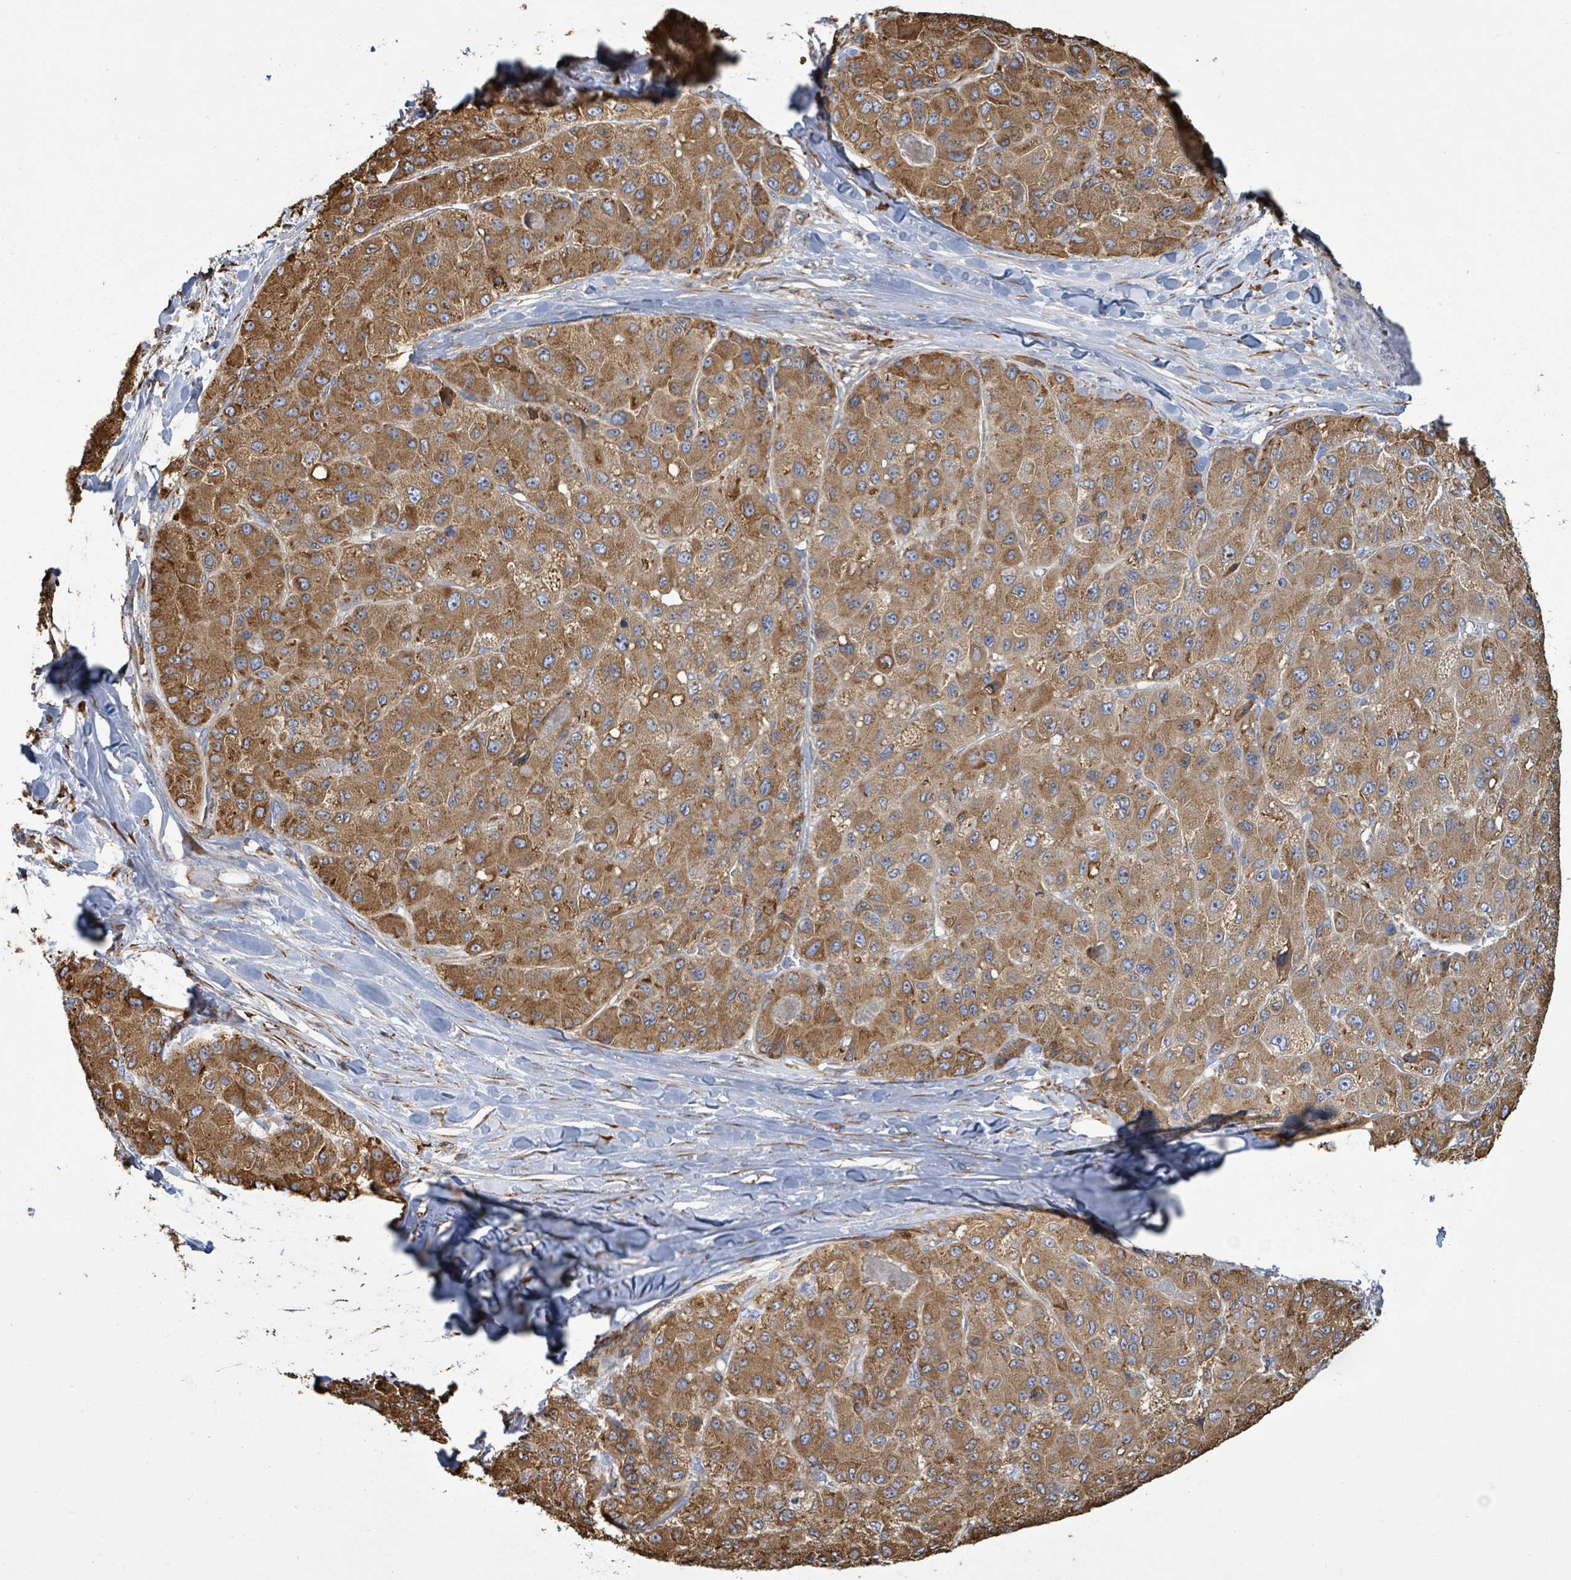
{"staining": {"intensity": "moderate", "quantity": ">75%", "location": "cytoplasmic/membranous"}, "tissue": "liver cancer", "cell_type": "Tumor cells", "image_type": "cancer", "snomed": [{"axis": "morphology", "description": "Carcinoma, Hepatocellular, NOS"}, {"axis": "topography", "description": "Liver"}], "caption": "Immunohistochemistry (DAB (3,3'-diaminobenzidine)) staining of human liver cancer (hepatocellular carcinoma) reveals moderate cytoplasmic/membranous protein positivity in about >75% of tumor cells.", "gene": "RFPL4A", "patient": {"sex": "male", "age": 80}}